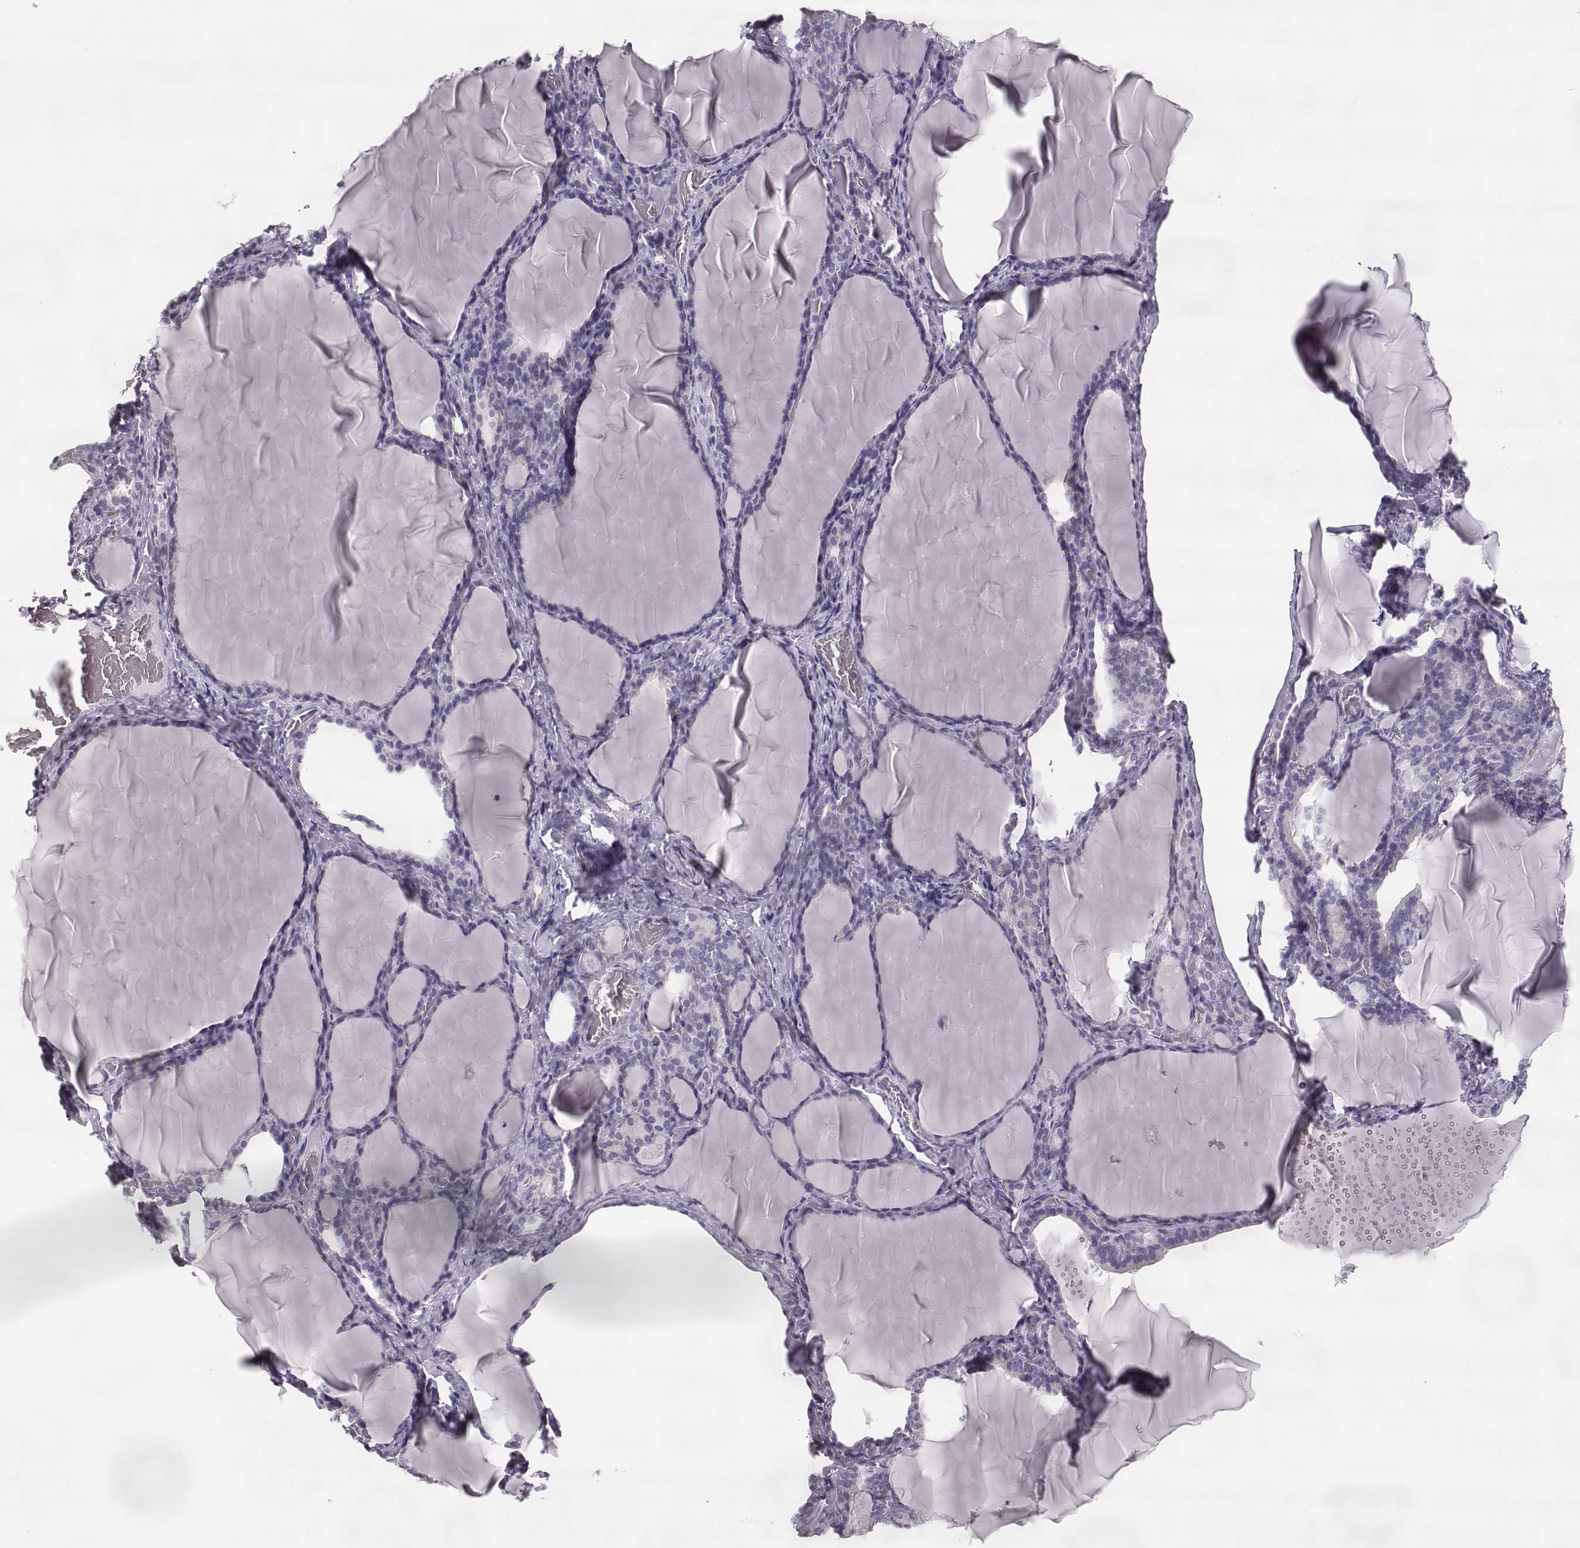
{"staining": {"intensity": "negative", "quantity": "none", "location": "none"}, "tissue": "thyroid gland", "cell_type": "Glandular cells", "image_type": "normal", "snomed": [{"axis": "morphology", "description": "Normal tissue, NOS"}, {"axis": "morphology", "description": "Hyperplasia, NOS"}, {"axis": "topography", "description": "Thyroid gland"}], "caption": "Immunohistochemical staining of normal thyroid gland shows no significant expression in glandular cells.", "gene": "ELOVL5", "patient": {"sex": "female", "age": 27}}